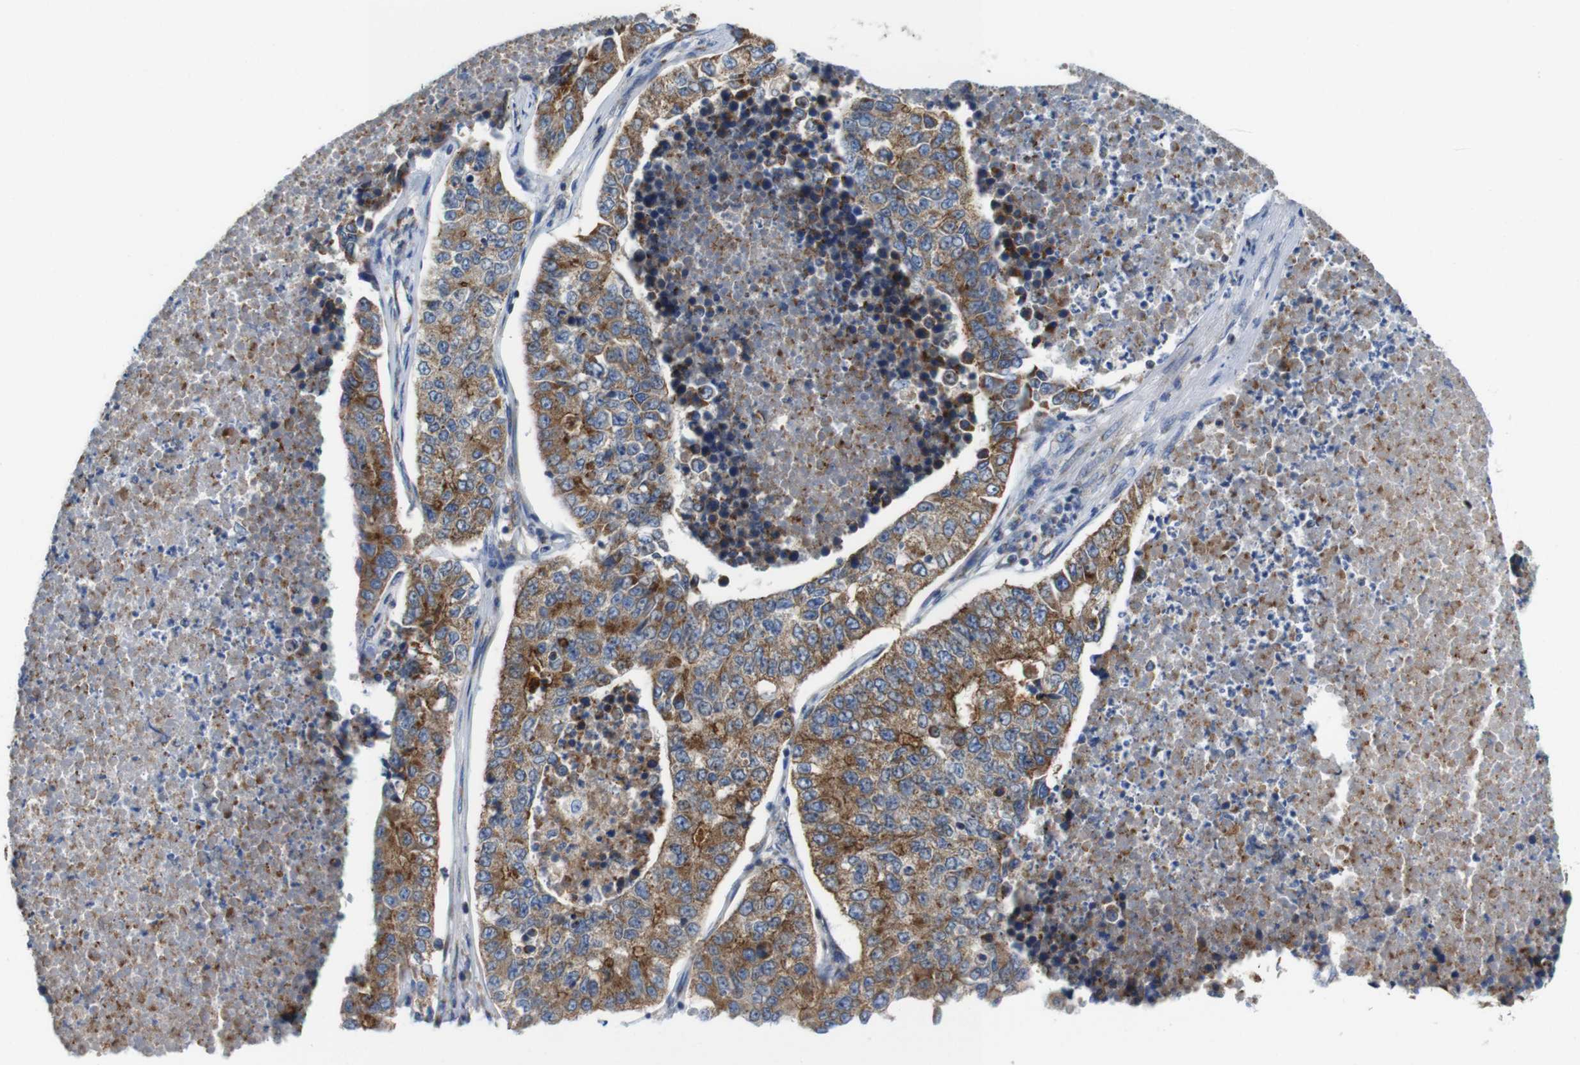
{"staining": {"intensity": "moderate", "quantity": ">75%", "location": "cytoplasmic/membranous"}, "tissue": "lung cancer", "cell_type": "Tumor cells", "image_type": "cancer", "snomed": [{"axis": "morphology", "description": "Adenocarcinoma, NOS"}, {"axis": "topography", "description": "Lung"}], "caption": "This is an image of immunohistochemistry (IHC) staining of lung cancer (adenocarcinoma), which shows moderate staining in the cytoplasmic/membranous of tumor cells.", "gene": "EFCAB14", "patient": {"sex": "male", "age": 49}}